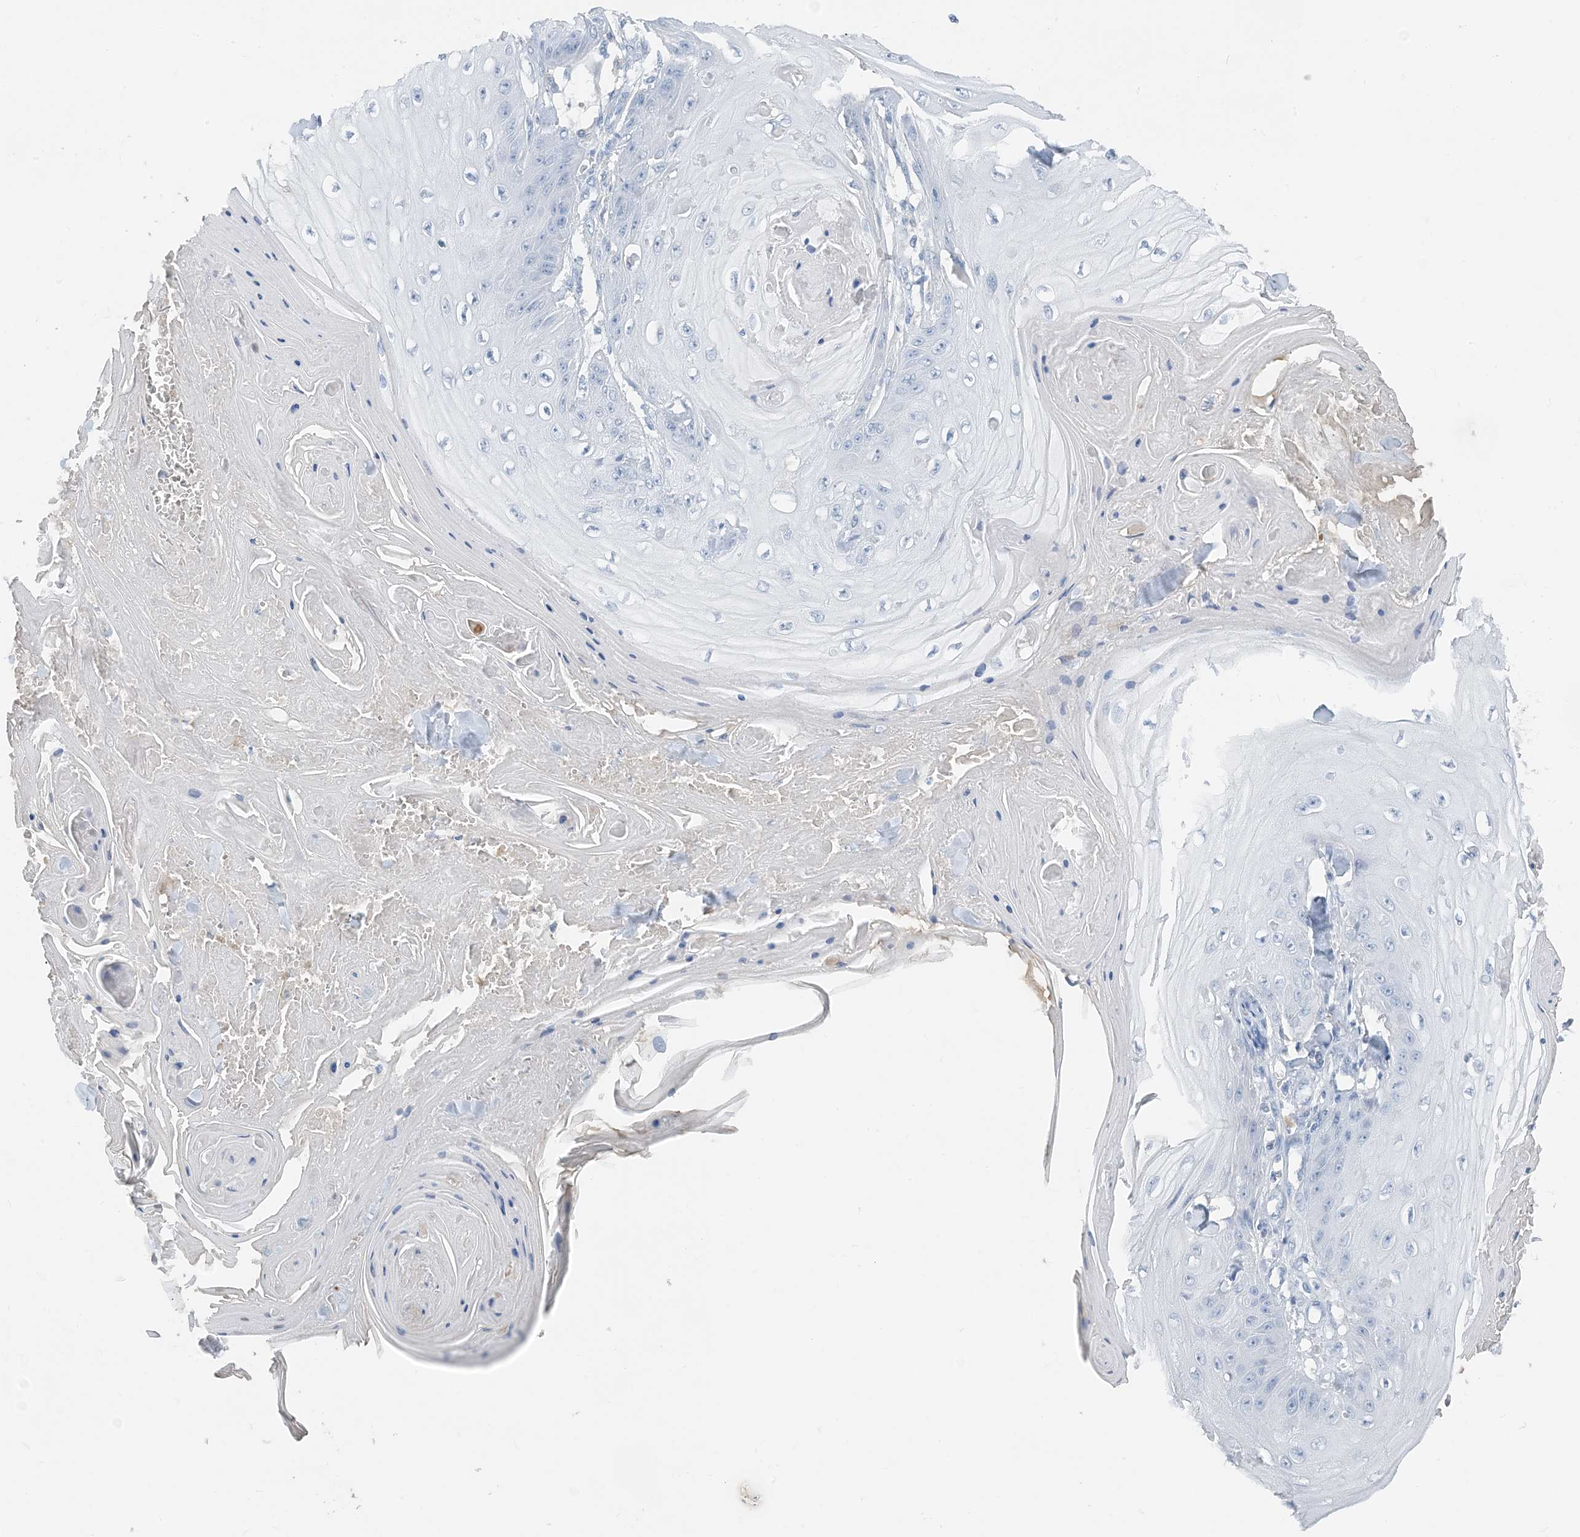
{"staining": {"intensity": "negative", "quantity": "none", "location": "none"}, "tissue": "skin cancer", "cell_type": "Tumor cells", "image_type": "cancer", "snomed": [{"axis": "morphology", "description": "Squamous cell carcinoma, NOS"}, {"axis": "topography", "description": "Skin"}], "caption": "Immunohistochemistry (IHC) of squamous cell carcinoma (skin) displays no positivity in tumor cells.", "gene": "CTRL", "patient": {"sex": "male", "age": 74}}